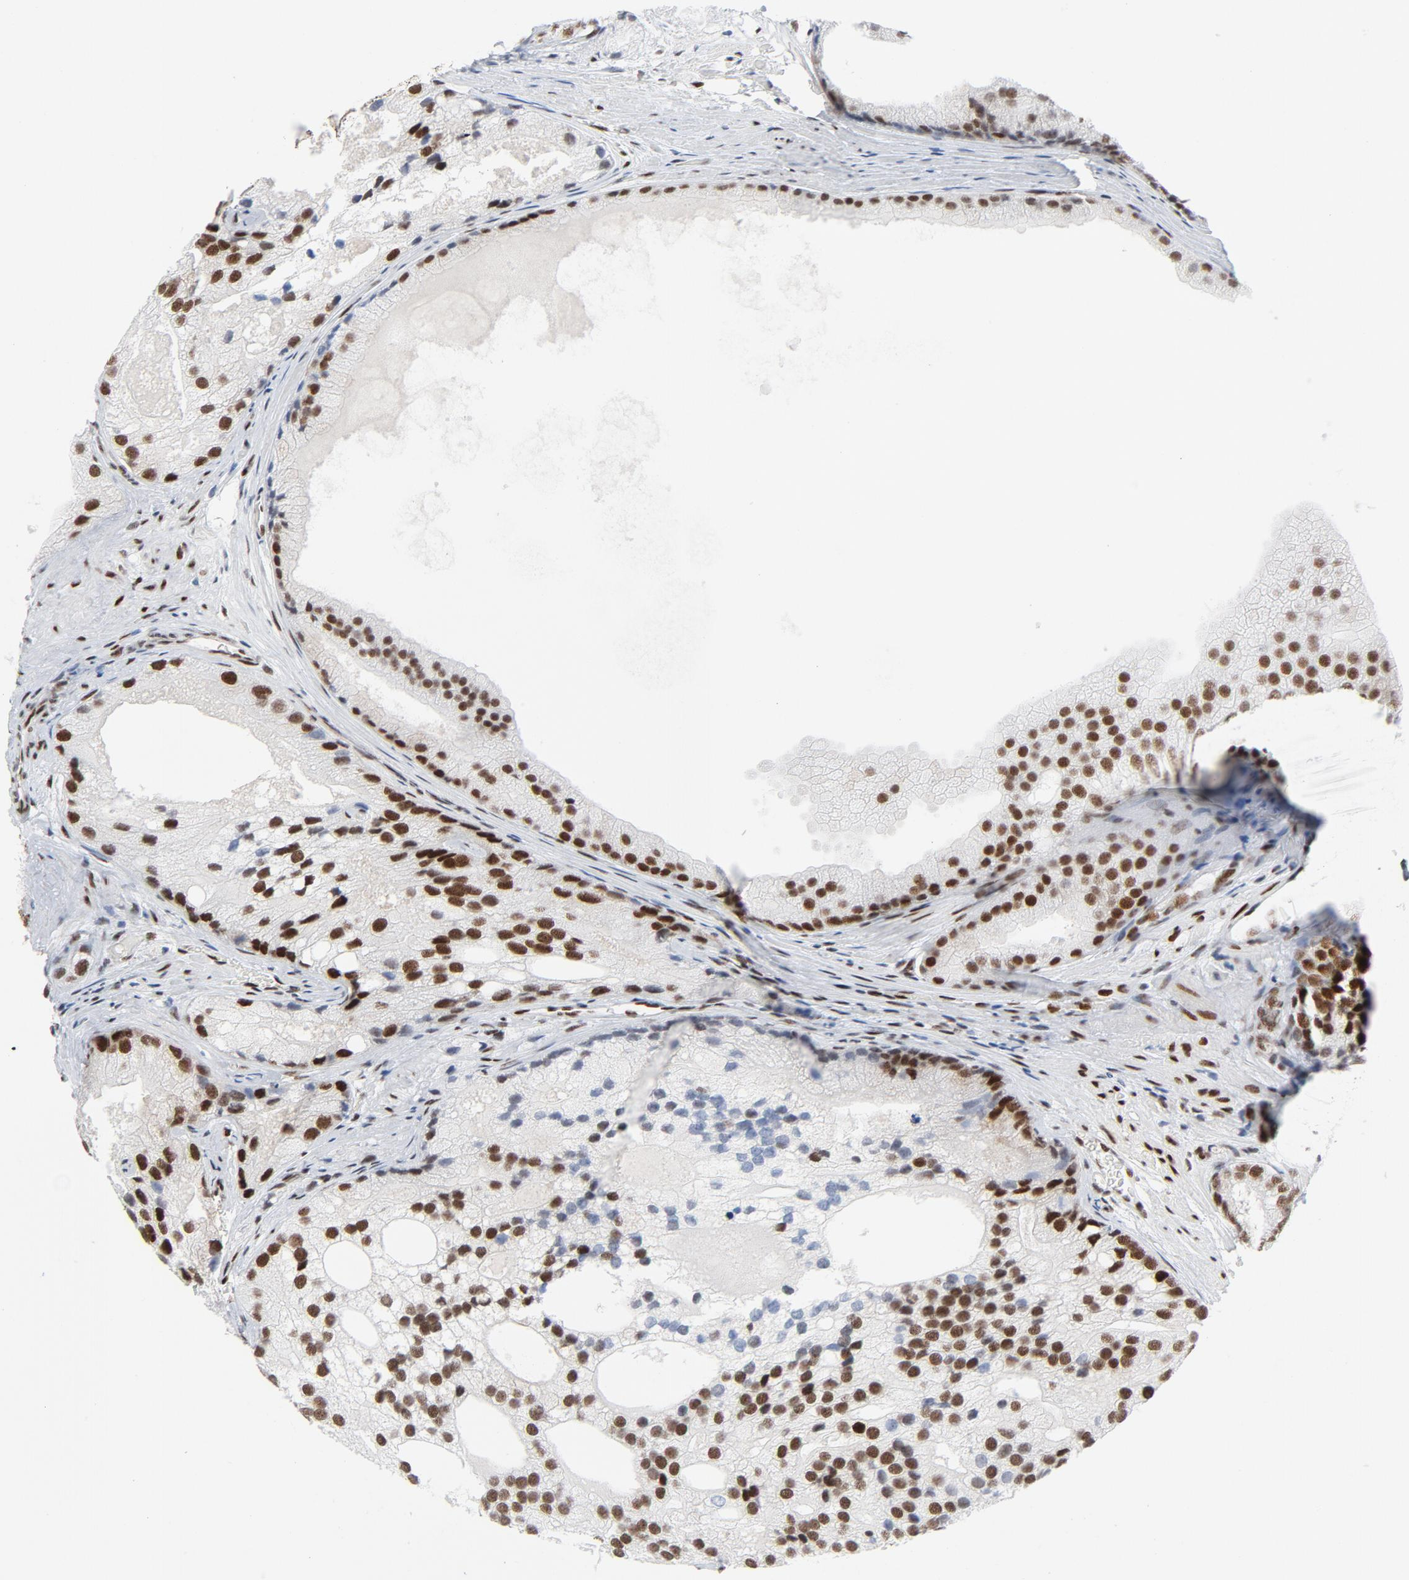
{"staining": {"intensity": "strong", "quantity": "25%-75%", "location": "nuclear"}, "tissue": "prostate cancer", "cell_type": "Tumor cells", "image_type": "cancer", "snomed": [{"axis": "morphology", "description": "Adenocarcinoma, Low grade"}, {"axis": "topography", "description": "Prostate"}], "caption": "The immunohistochemical stain highlights strong nuclear positivity in tumor cells of prostate cancer tissue.", "gene": "HSF1", "patient": {"sex": "male", "age": 69}}